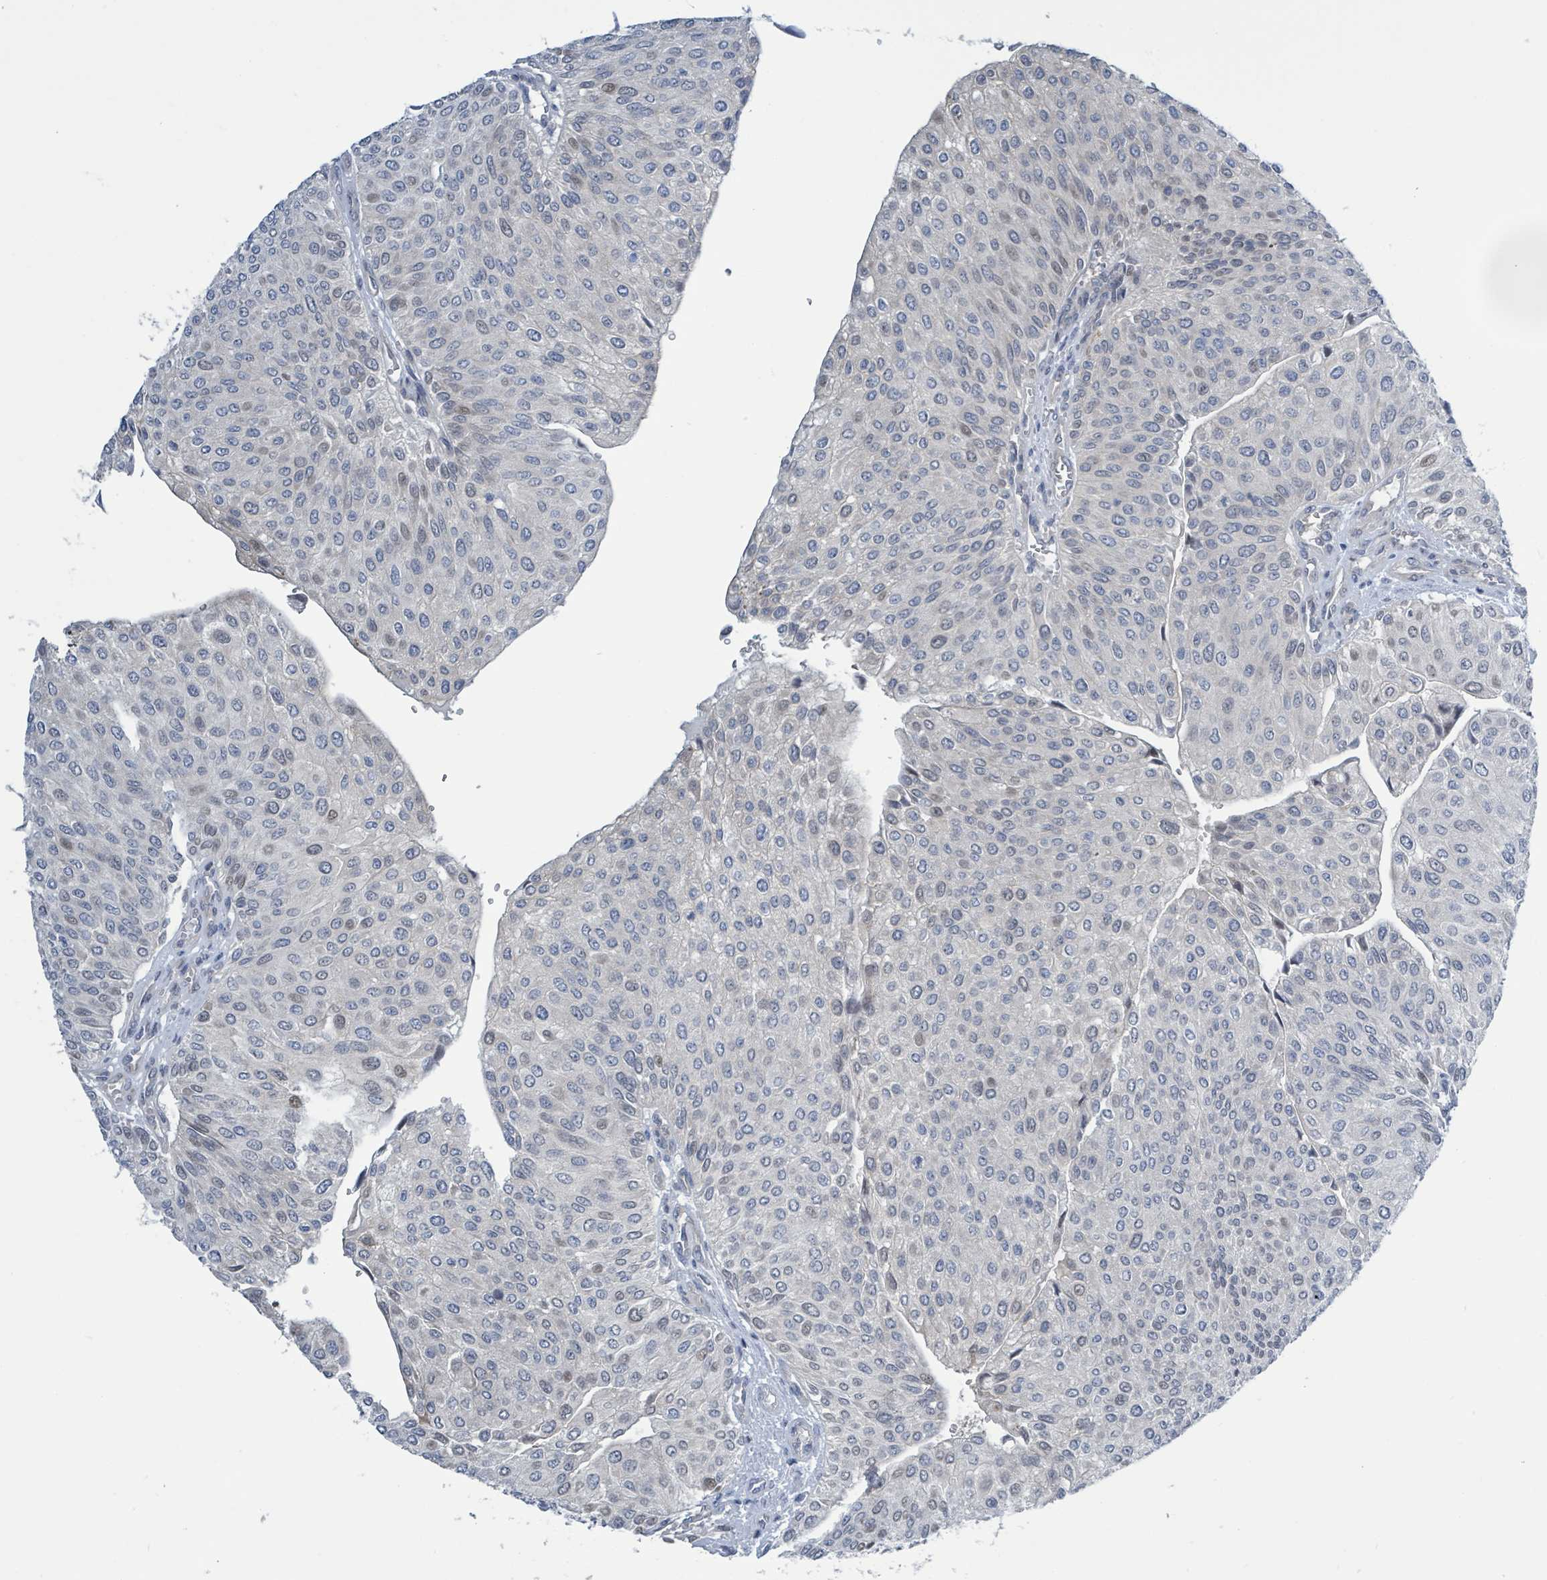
{"staining": {"intensity": "negative", "quantity": "none", "location": "none"}, "tissue": "urothelial cancer", "cell_type": "Tumor cells", "image_type": "cancer", "snomed": [{"axis": "morphology", "description": "Urothelial carcinoma, NOS"}, {"axis": "topography", "description": "Urinary bladder"}], "caption": "This is an immunohistochemistry (IHC) micrograph of urothelial cancer. There is no staining in tumor cells.", "gene": "DGKZ", "patient": {"sex": "male", "age": 67}}